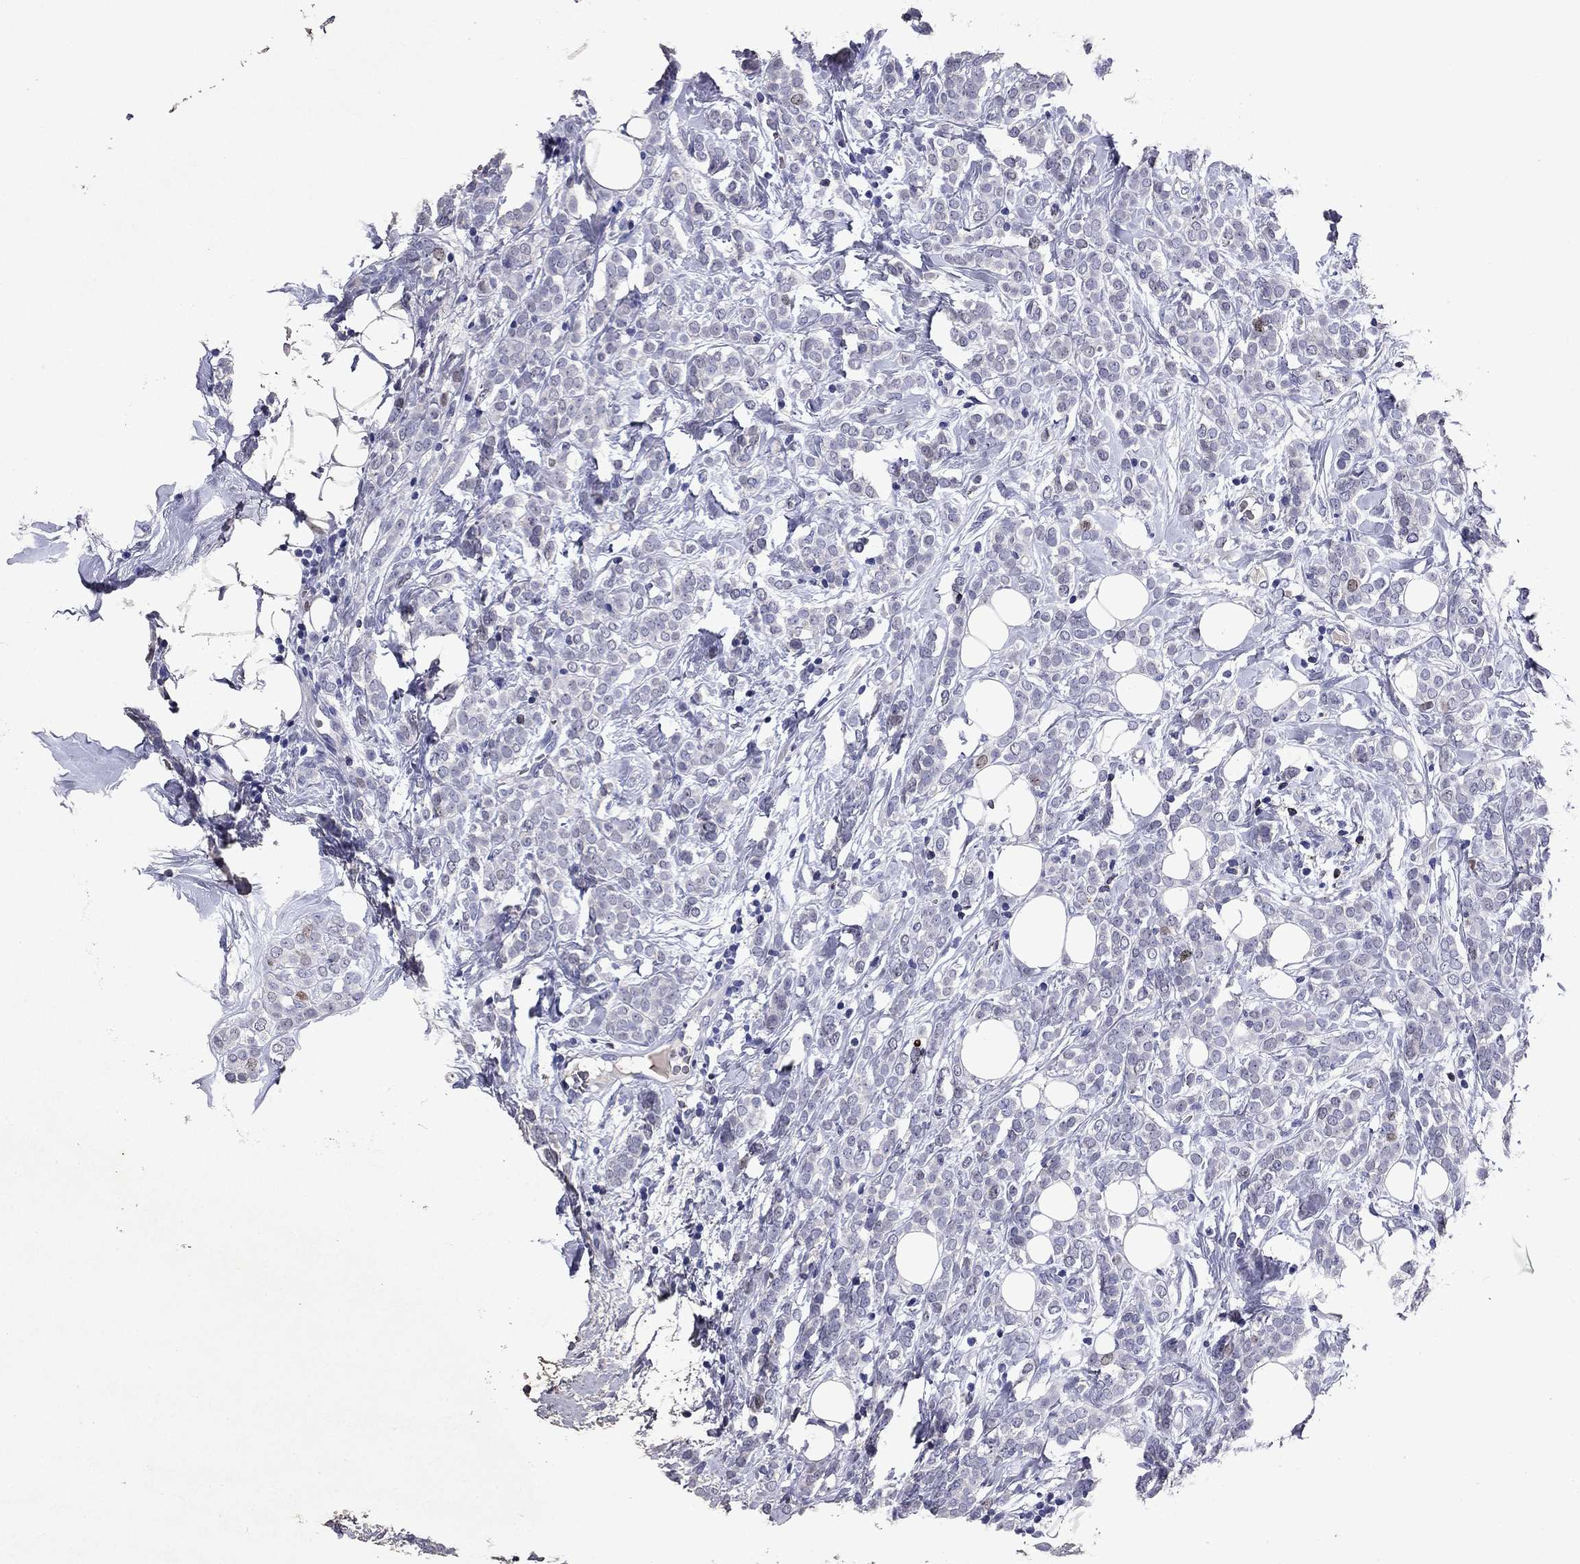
{"staining": {"intensity": "weak", "quantity": "<25%", "location": "nuclear"}, "tissue": "breast cancer", "cell_type": "Tumor cells", "image_type": "cancer", "snomed": [{"axis": "morphology", "description": "Lobular carcinoma"}, {"axis": "topography", "description": "Breast"}], "caption": "Immunohistochemical staining of breast lobular carcinoma displays no significant positivity in tumor cells.", "gene": "GZMK", "patient": {"sex": "female", "age": 49}}